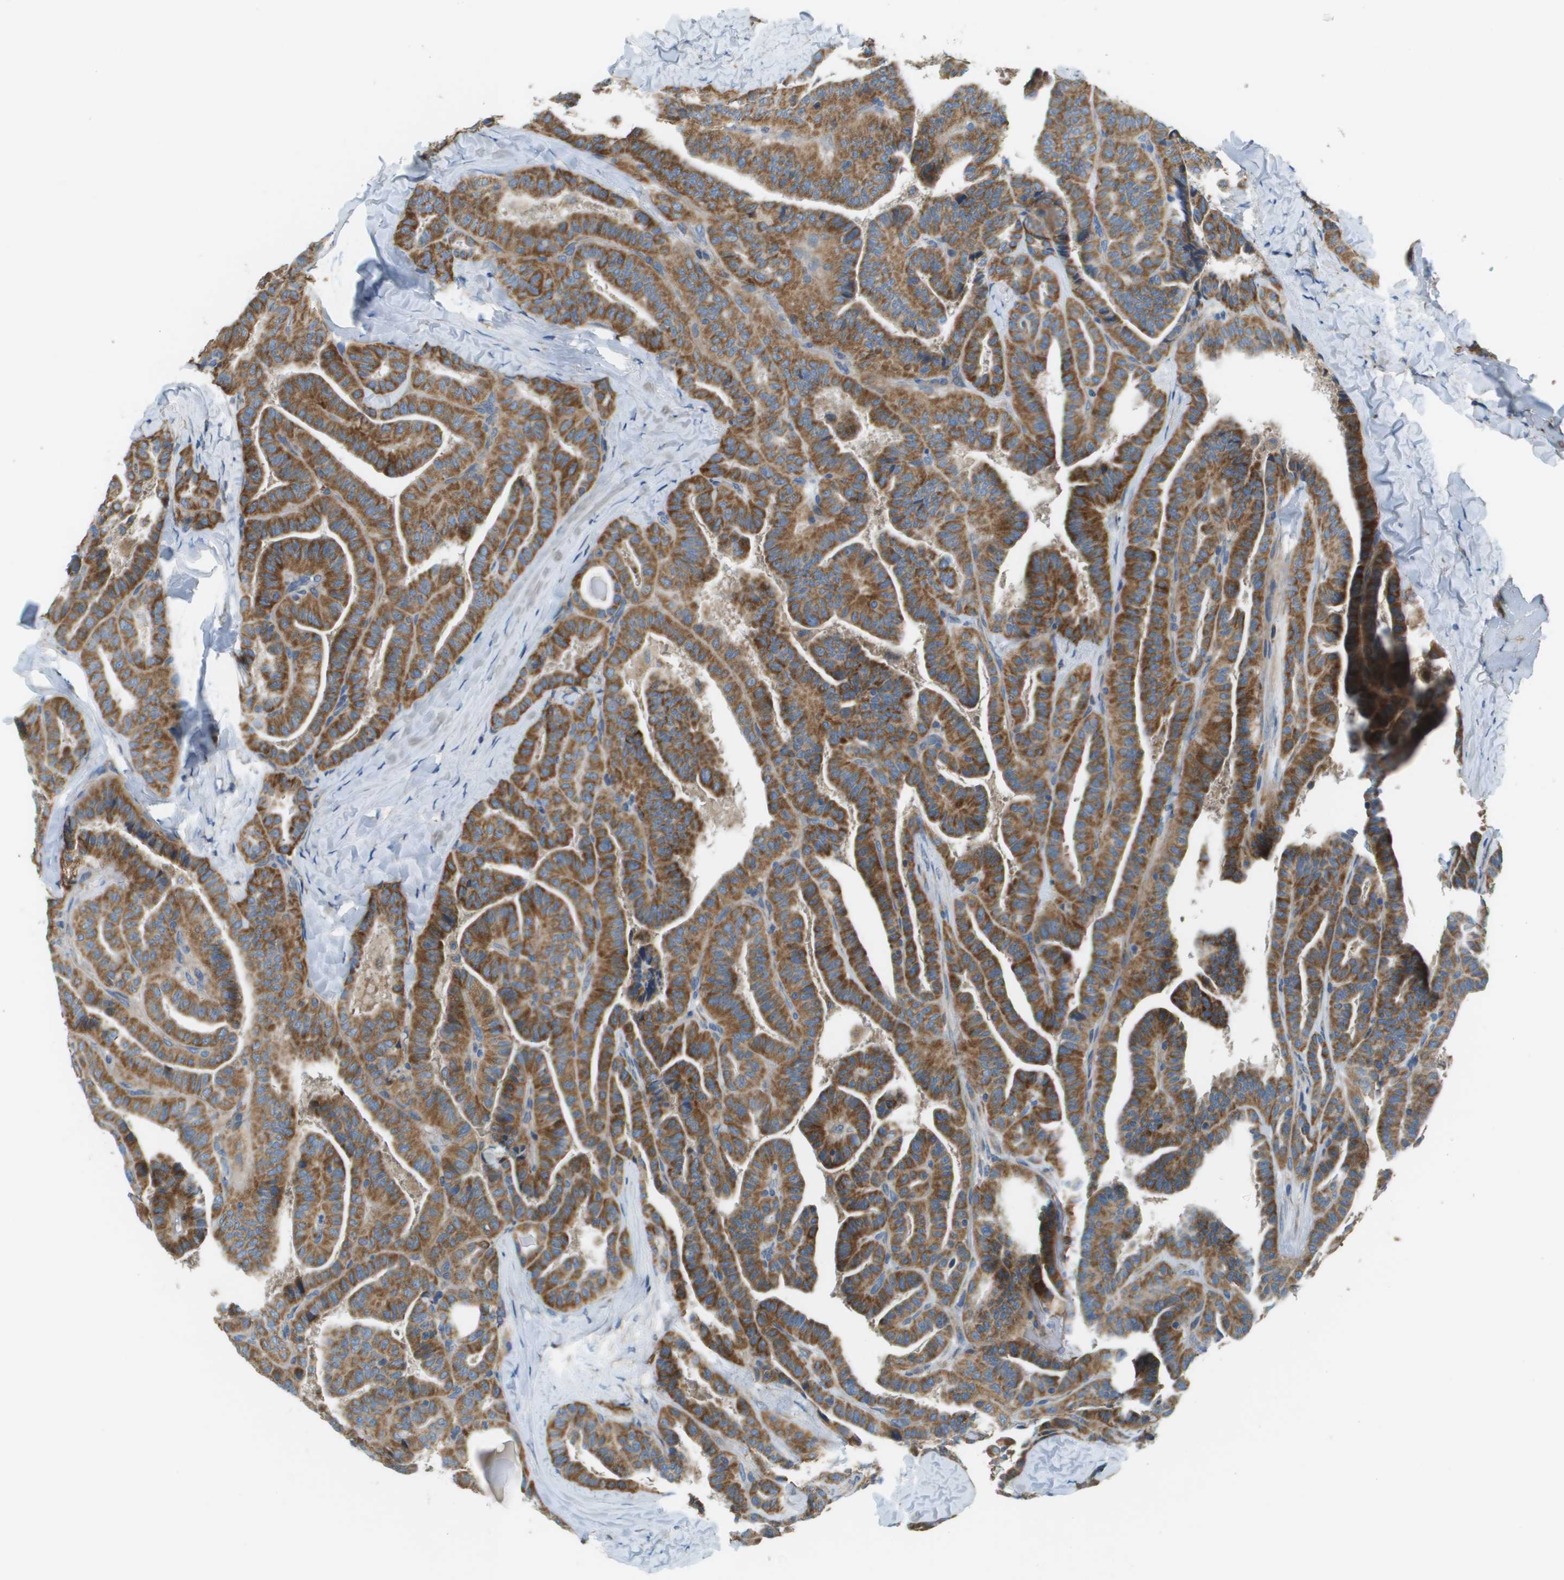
{"staining": {"intensity": "strong", "quantity": ">75%", "location": "cytoplasmic/membranous"}, "tissue": "thyroid cancer", "cell_type": "Tumor cells", "image_type": "cancer", "snomed": [{"axis": "morphology", "description": "Papillary adenocarcinoma, NOS"}, {"axis": "topography", "description": "Thyroid gland"}], "caption": "Brown immunohistochemical staining in papillary adenocarcinoma (thyroid) shows strong cytoplasmic/membranous positivity in about >75% of tumor cells. Immunohistochemistry stains the protein in brown and the nuclei are stained blue.", "gene": "TAOK3", "patient": {"sex": "male", "age": 77}}